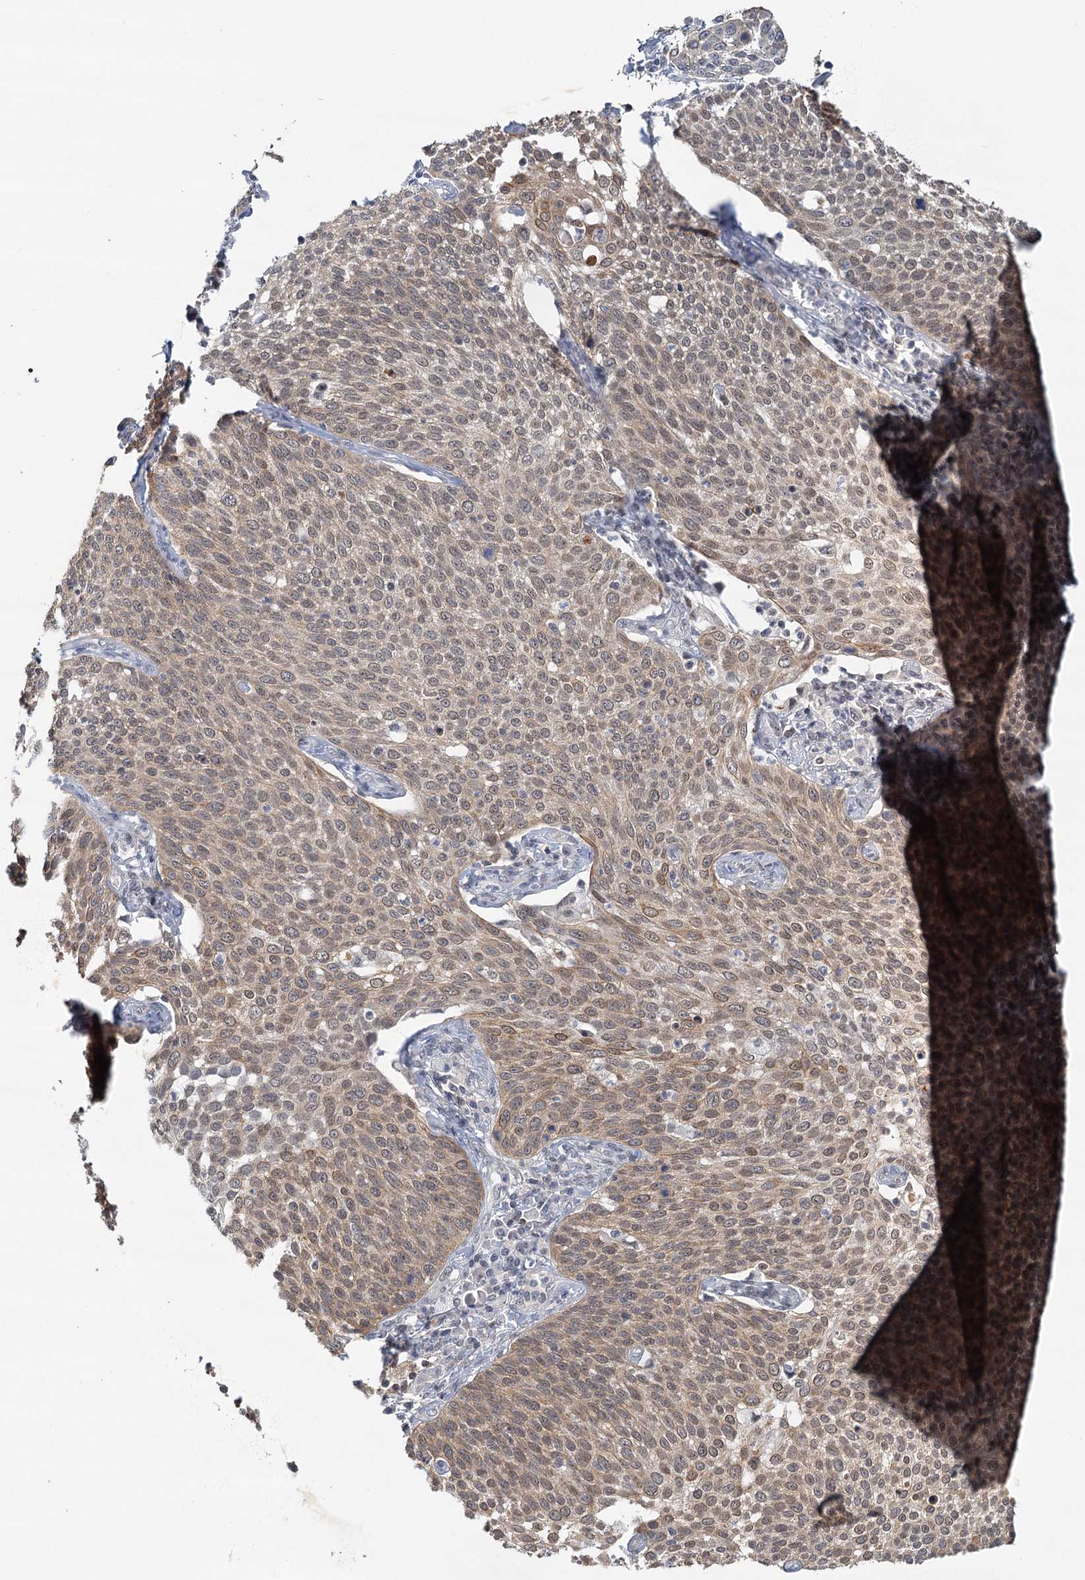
{"staining": {"intensity": "moderate", "quantity": "25%-75%", "location": "cytoplasmic/membranous,nuclear"}, "tissue": "cervical cancer", "cell_type": "Tumor cells", "image_type": "cancer", "snomed": [{"axis": "morphology", "description": "Squamous cell carcinoma, NOS"}, {"axis": "topography", "description": "Cervix"}], "caption": "Cervical cancer (squamous cell carcinoma) stained with a protein marker shows moderate staining in tumor cells.", "gene": "GPATCH11", "patient": {"sex": "female", "age": 34}}